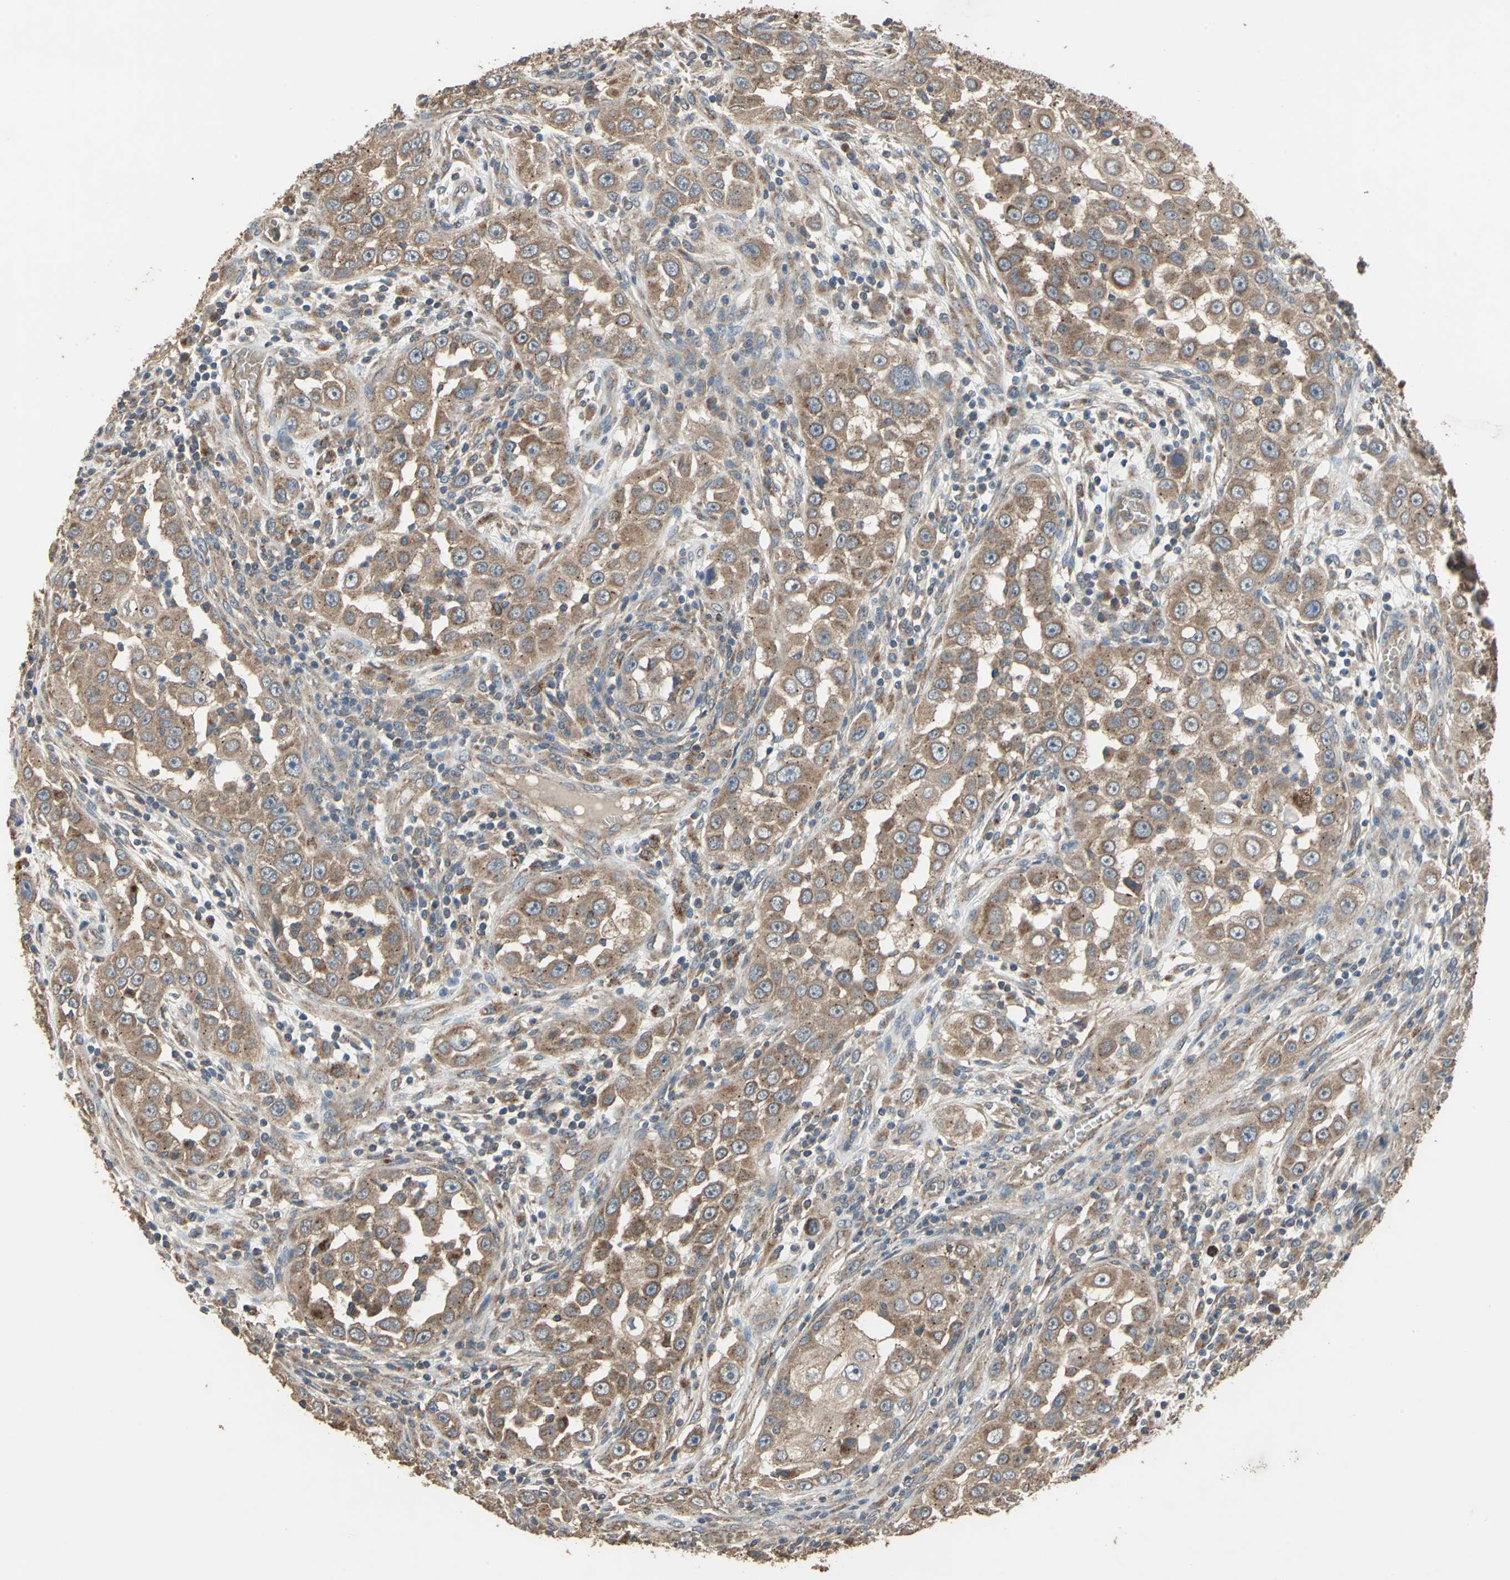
{"staining": {"intensity": "strong", "quantity": ">75%", "location": "cytoplasmic/membranous"}, "tissue": "head and neck cancer", "cell_type": "Tumor cells", "image_type": "cancer", "snomed": [{"axis": "morphology", "description": "Carcinoma, NOS"}, {"axis": "topography", "description": "Head-Neck"}], "caption": "Head and neck cancer stained with immunohistochemistry reveals strong cytoplasmic/membranous staining in approximately >75% of tumor cells. Immunohistochemistry stains the protein of interest in brown and the nuclei are stained blue.", "gene": "POLRMT", "patient": {"sex": "male", "age": 87}}